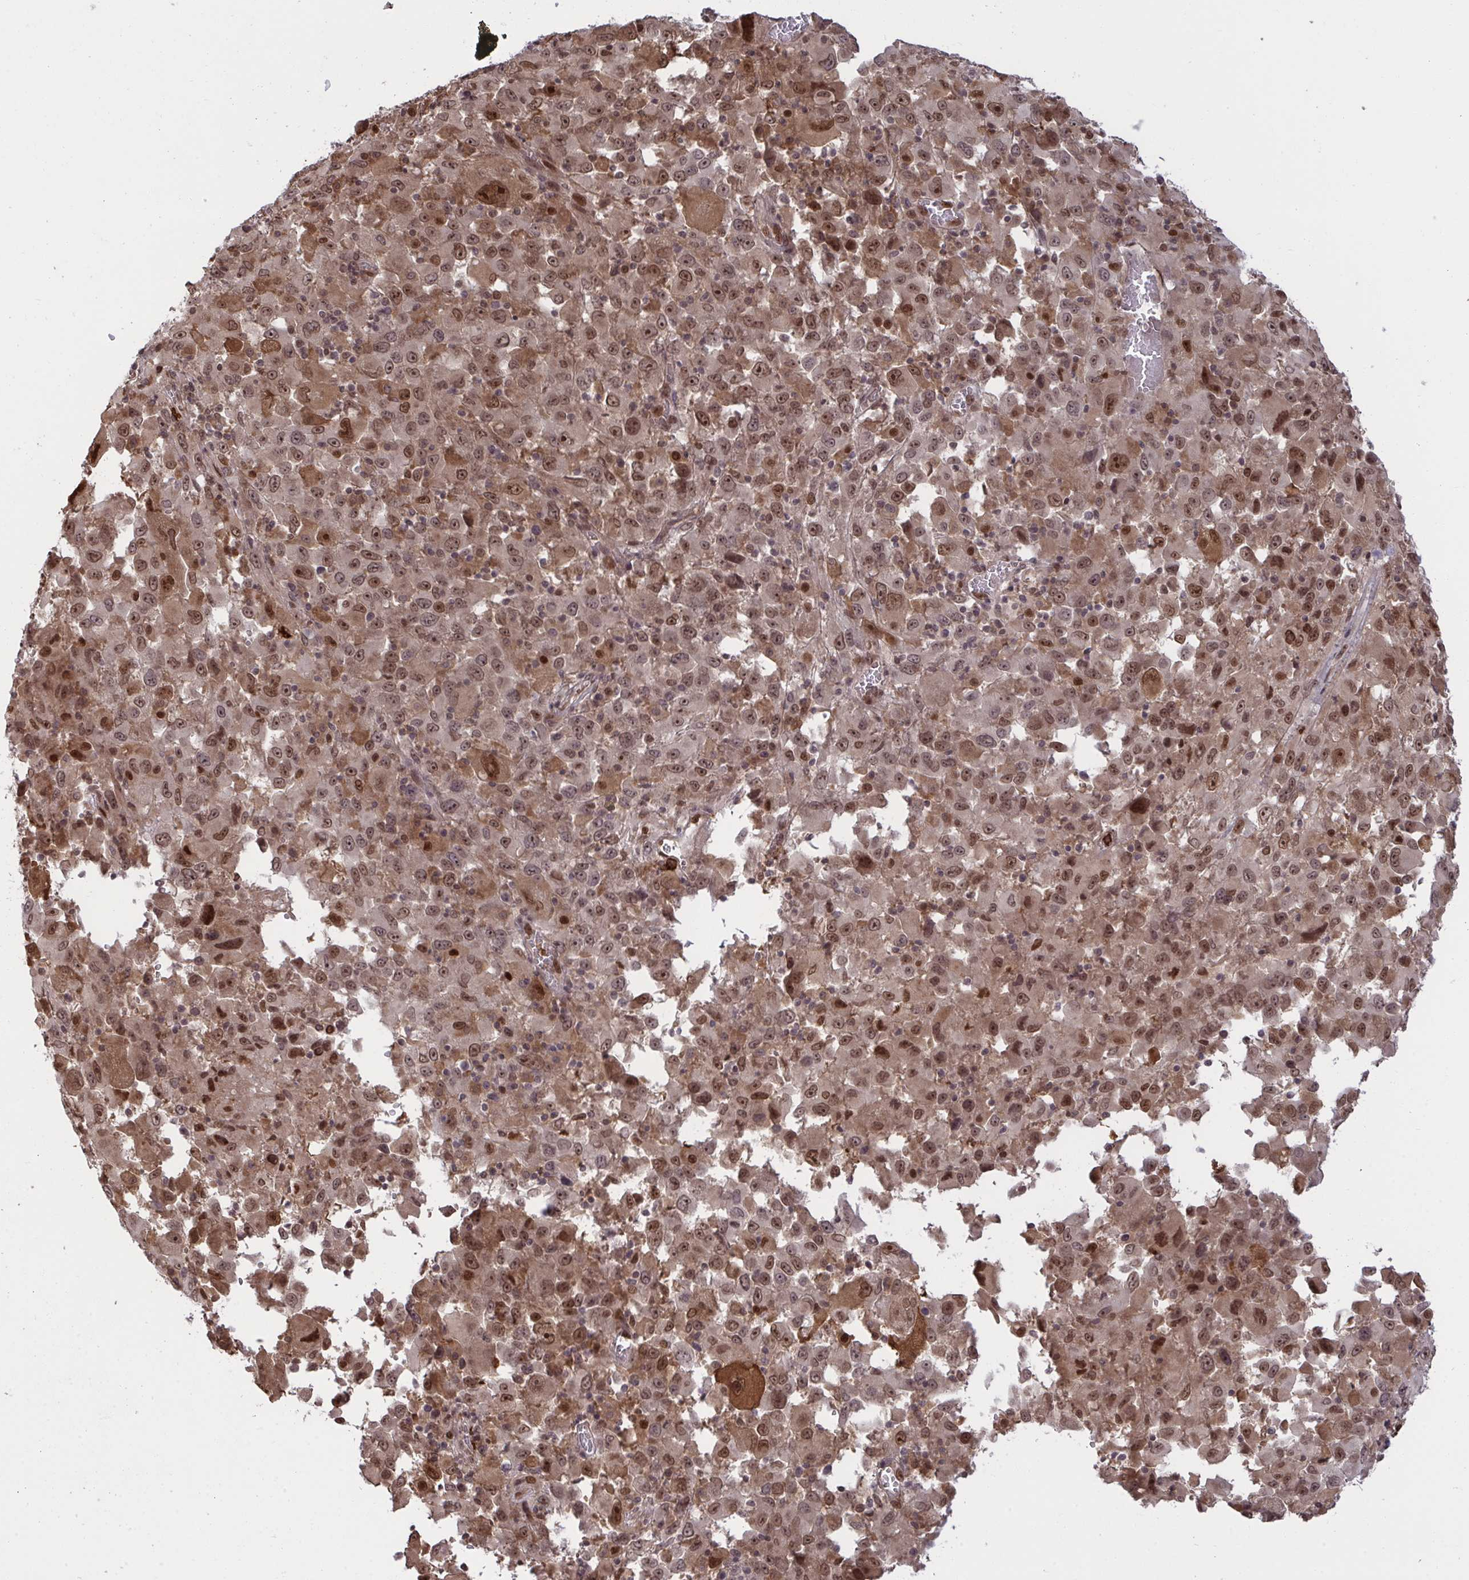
{"staining": {"intensity": "moderate", "quantity": ">75%", "location": "cytoplasmic/membranous,nuclear"}, "tissue": "melanoma", "cell_type": "Tumor cells", "image_type": "cancer", "snomed": [{"axis": "morphology", "description": "Malignant melanoma, Metastatic site"}, {"axis": "topography", "description": "Soft tissue"}], "caption": "Protein staining shows moderate cytoplasmic/membranous and nuclear staining in about >75% of tumor cells in melanoma.", "gene": "UXT", "patient": {"sex": "male", "age": 50}}